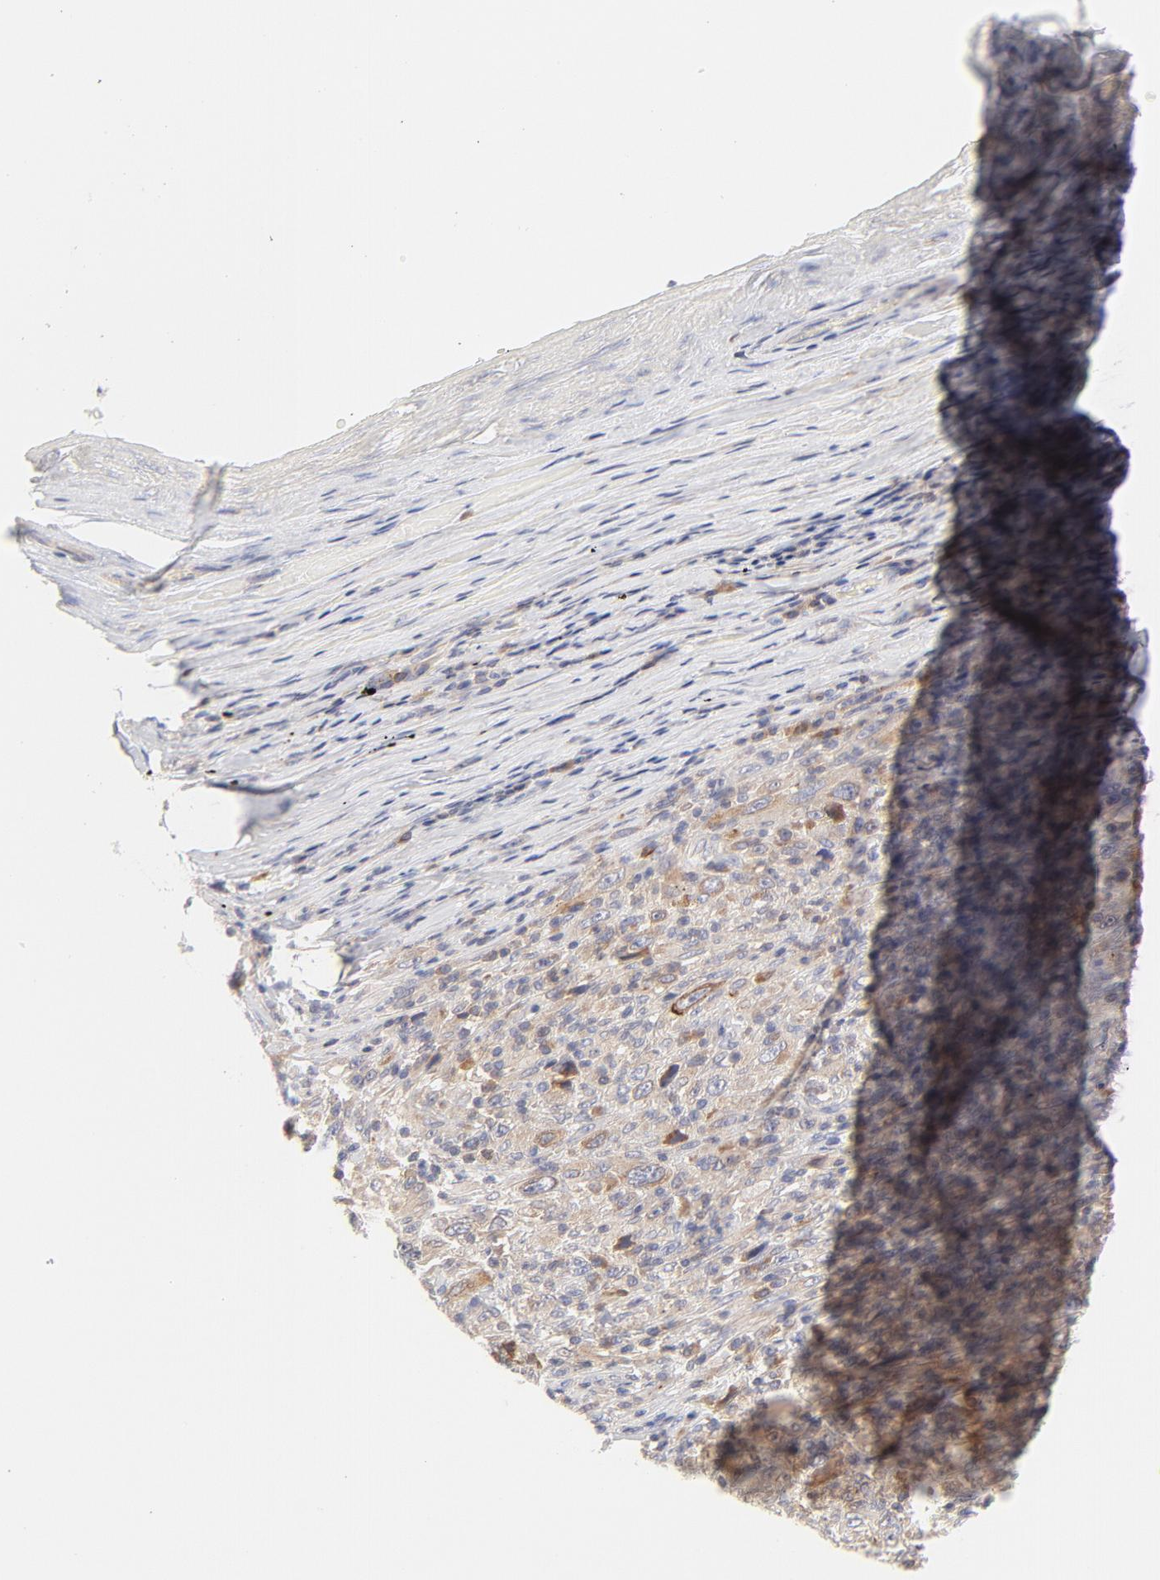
{"staining": {"intensity": "moderate", "quantity": ">75%", "location": "cytoplasmic/membranous"}, "tissue": "melanoma", "cell_type": "Tumor cells", "image_type": "cancer", "snomed": [{"axis": "morphology", "description": "Malignant melanoma, Metastatic site"}, {"axis": "topography", "description": "Skin"}], "caption": "Melanoma was stained to show a protein in brown. There is medium levels of moderate cytoplasmic/membranous staining in about >75% of tumor cells.", "gene": "RPS6KA1", "patient": {"sex": "female", "age": 56}}